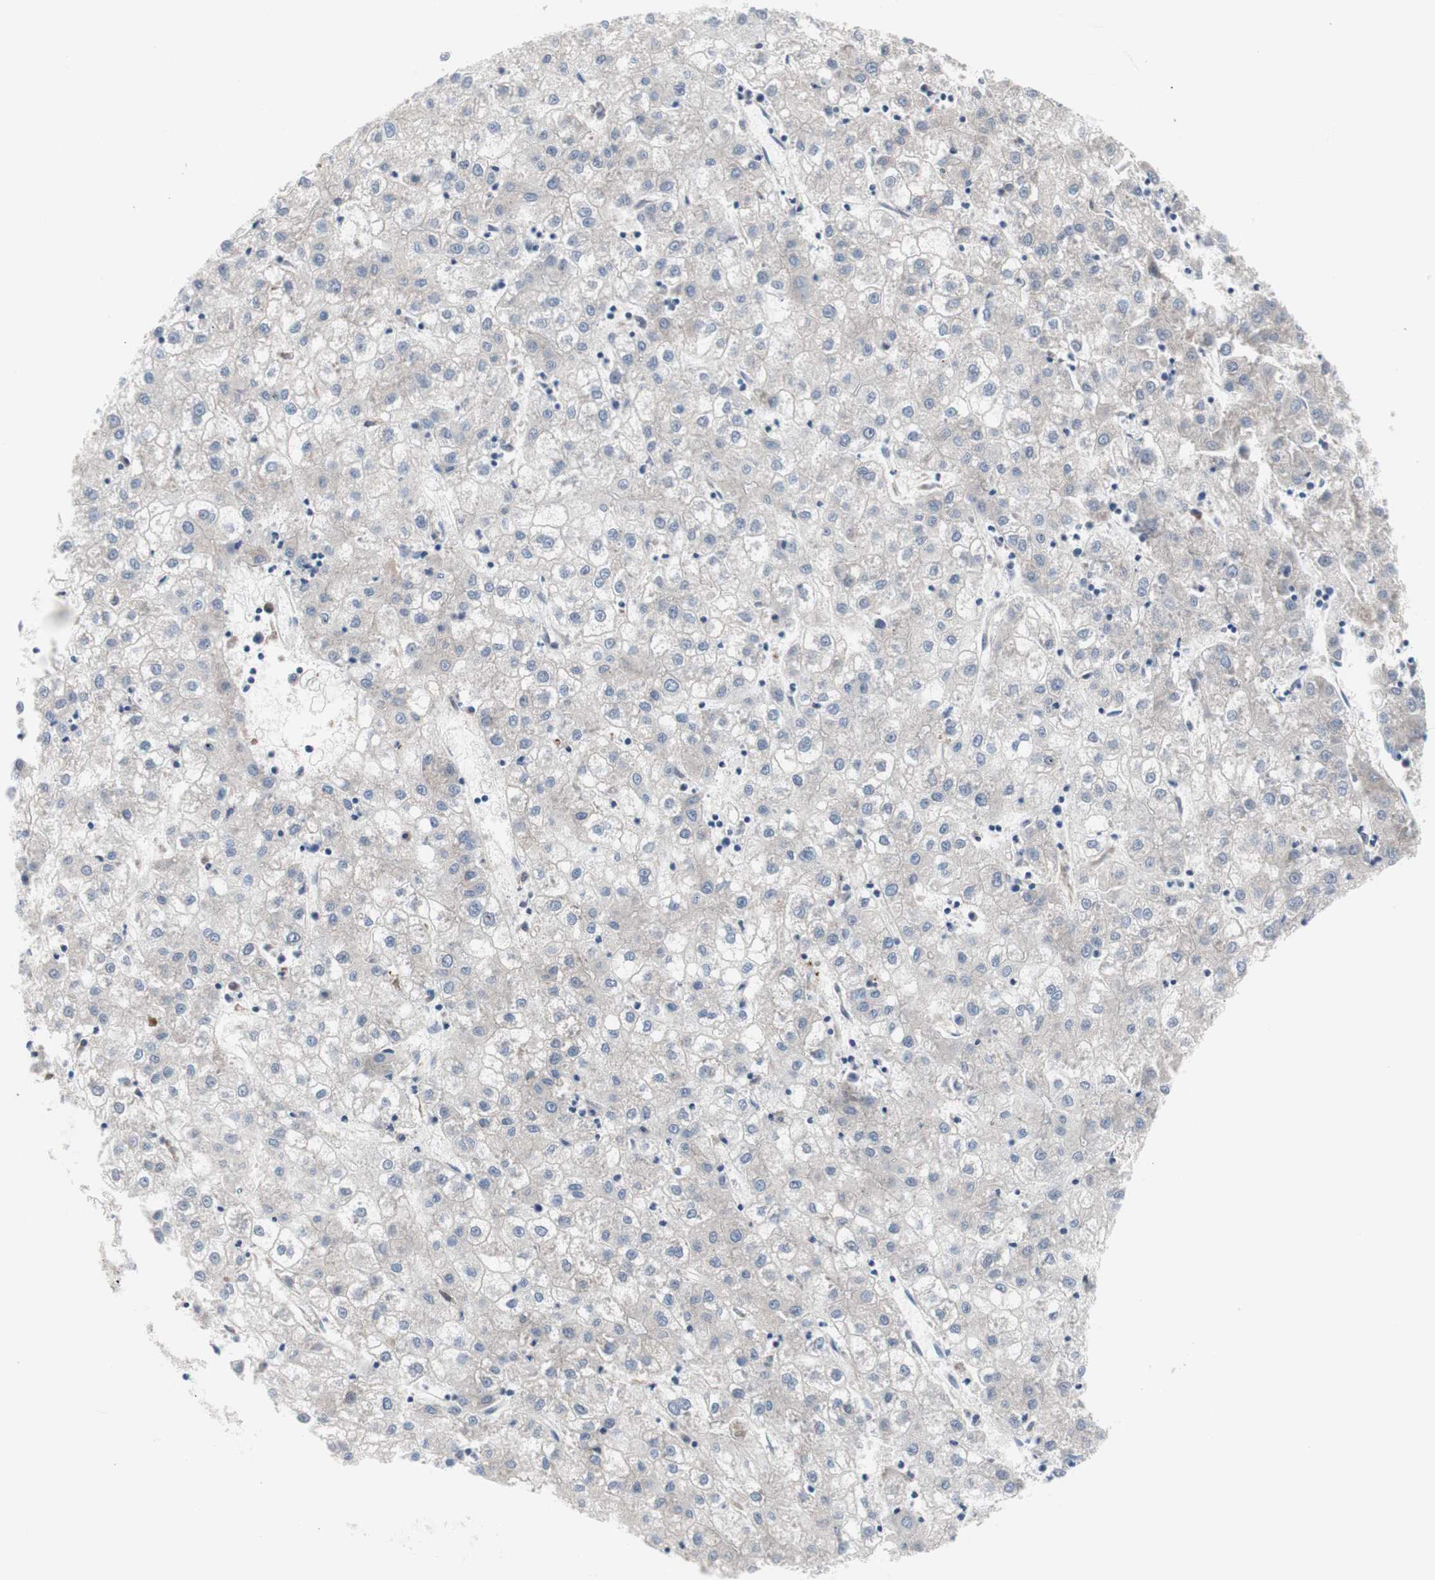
{"staining": {"intensity": "weak", "quantity": ">75%", "location": "cytoplasmic/membranous"}, "tissue": "liver cancer", "cell_type": "Tumor cells", "image_type": "cancer", "snomed": [{"axis": "morphology", "description": "Carcinoma, Hepatocellular, NOS"}, {"axis": "topography", "description": "Liver"}], "caption": "Human hepatocellular carcinoma (liver) stained for a protein (brown) exhibits weak cytoplasmic/membranous positive positivity in approximately >75% of tumor cells.", "gene": "KANSL1", "patient": {"sex": "male", "age": 72}}